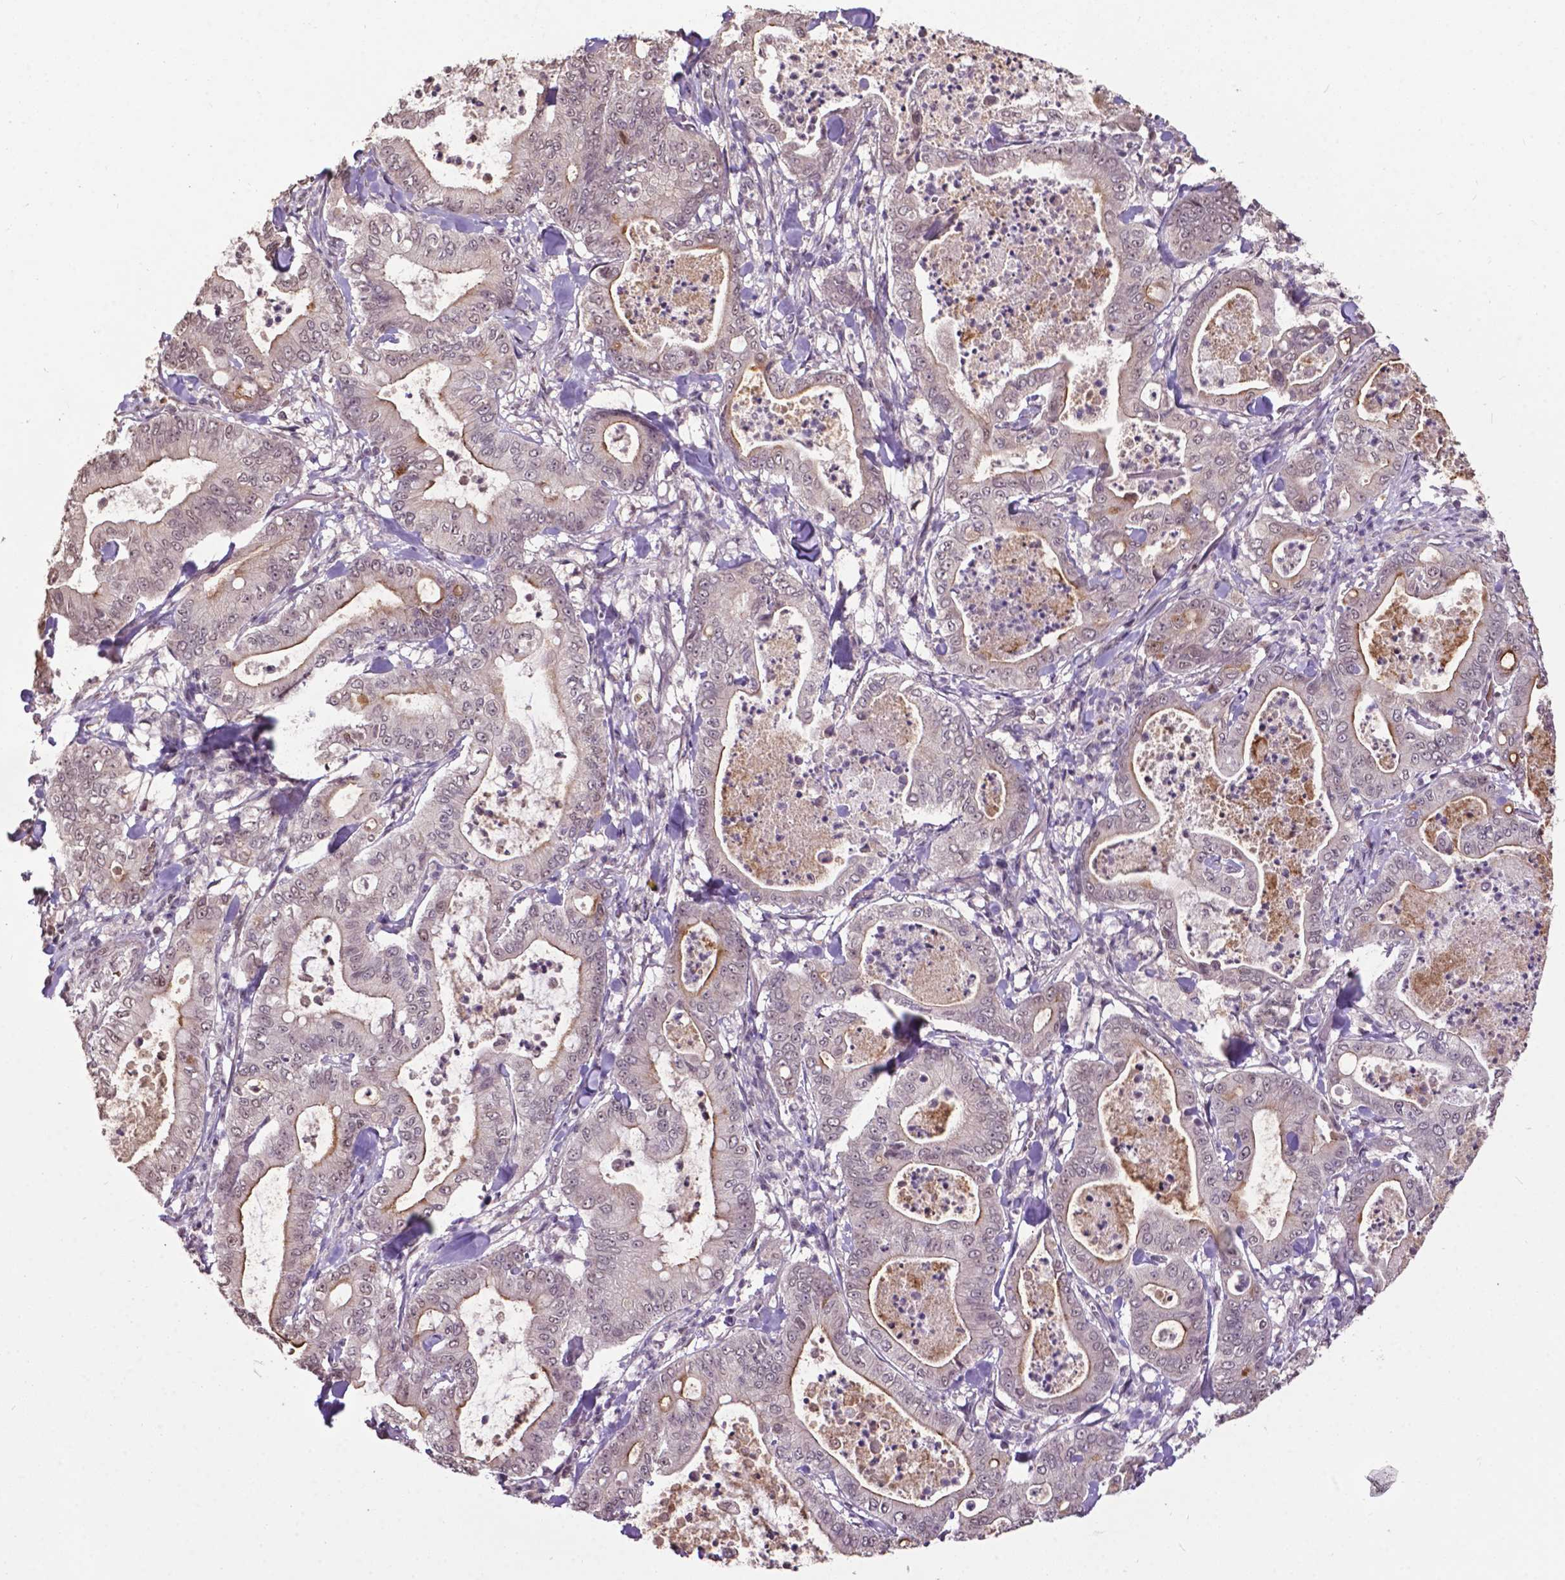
{"staining": {"intensity": "weak", "quantity": "25%-75%", "location": "cytoplasmic/membranous"}, "tissue": "pancreatic cancer", "cell_type": "Tumor cells", "image_type": "cancer", "snomed": [{"axis": "morphology", "description": "Adenocarcinoma, NOS"}, {"axis": "topography", "description": "Pancreas"}], "caption": "DAB immunohistochemical staining of human pancreatic cancer (adenocarcinoma) shows weak cytoplasmic/membranous protein expression in approximately 25%-75% of tumor cells. Using DAB (brown) and hematoxylin (blue) stains, captured at high magnification using brightfield microscopy.", "gene": "GLRA2", "patient": {"sex": "male", "age": 71}}